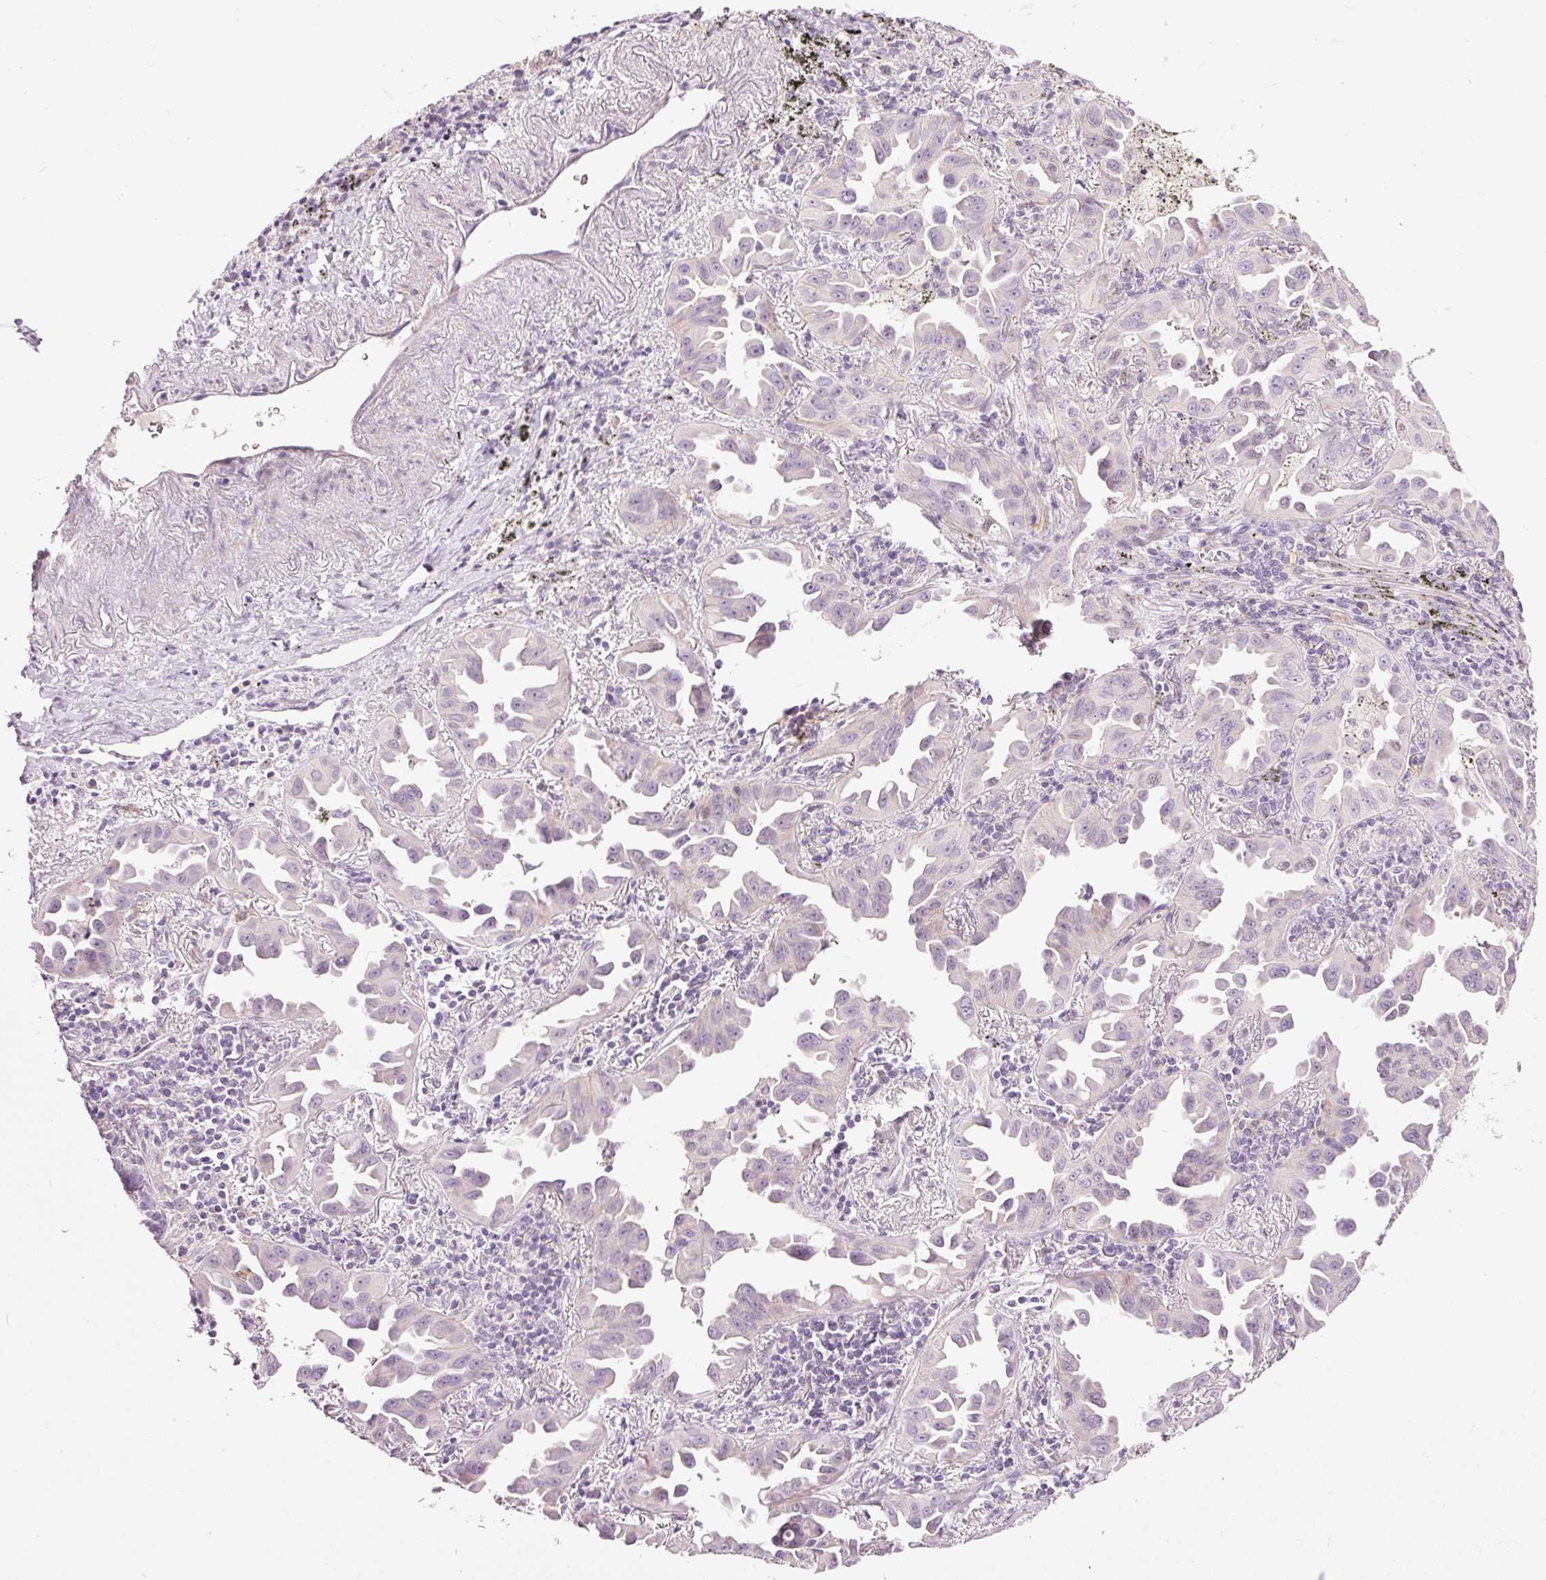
{"staining": {"intensity": "negative", "quantity": "none", "location": "none"}, "tissue": "lung cancer", "cell_type": "Tumor cells", "image_type": "cancer", "snomed": [{"axis": "morphology", "description": "Adenocarcinoma, NOS"}, {"axis": "topography", "description": "Lung"}], "caption": "There is no significant expression in tumor cells of lung adenocarcinoma.", "gene": "FCRL4", "patient": {"sex": "male", "age": 68}}